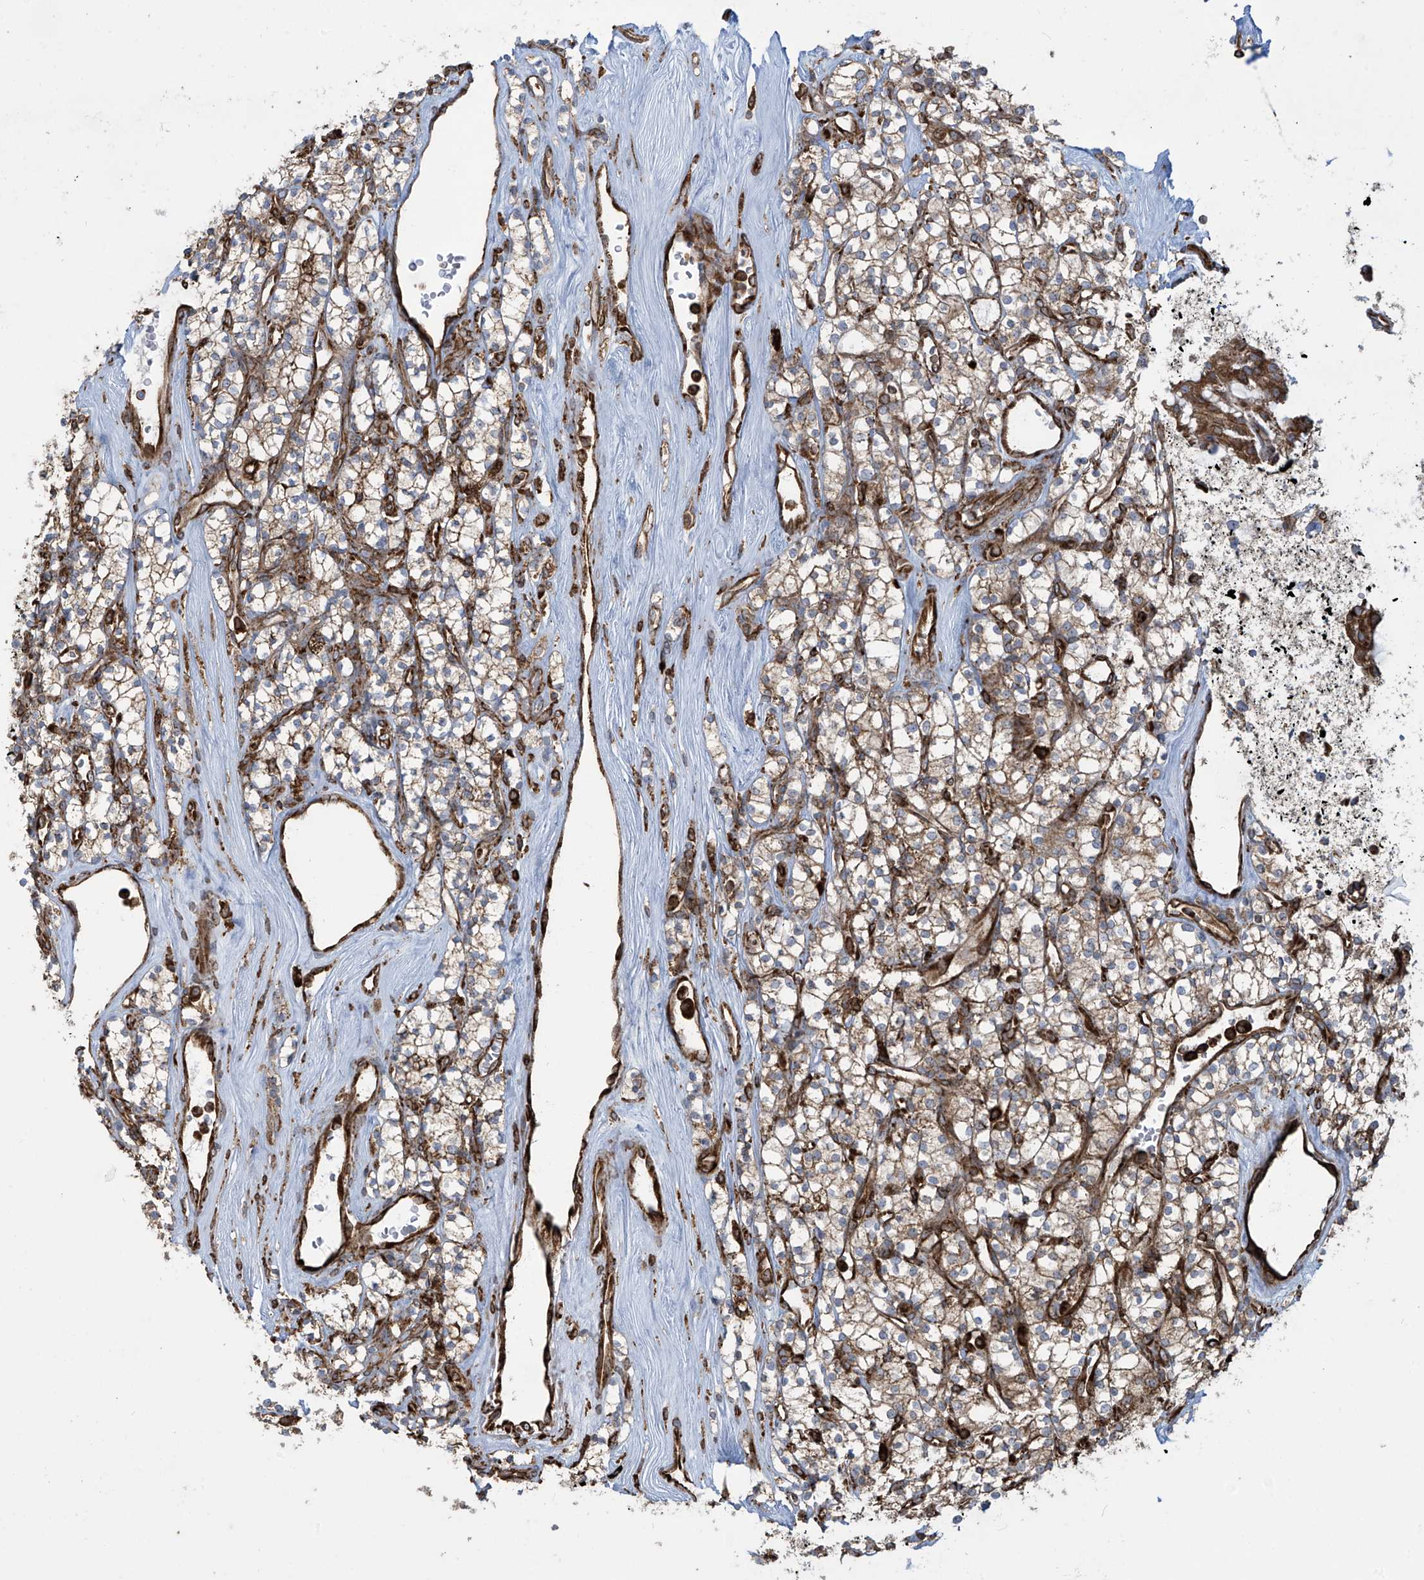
{"staining": {"intensity": "weak", "quantity": ">75%", "location": "cytoplasmic/membranous"}, "tissue": "renal cancer", "cell_type": "Tumor cells", "image_type": "cancer", "snomed": [{"axis": "morphology", "description": "Adenocarcinoma, NOS"}, {"axis": "topography", "description": "Kidney"}], "caption": "Immunohistochemistry (IHC) (DAB) staining of renal adenocarcinoma reveals weak cytoplasmic/membranous protein staining in approximately >75% of tumor cells.", "gene": "MX1", "patient": {"sex": "male", "age": 77}}